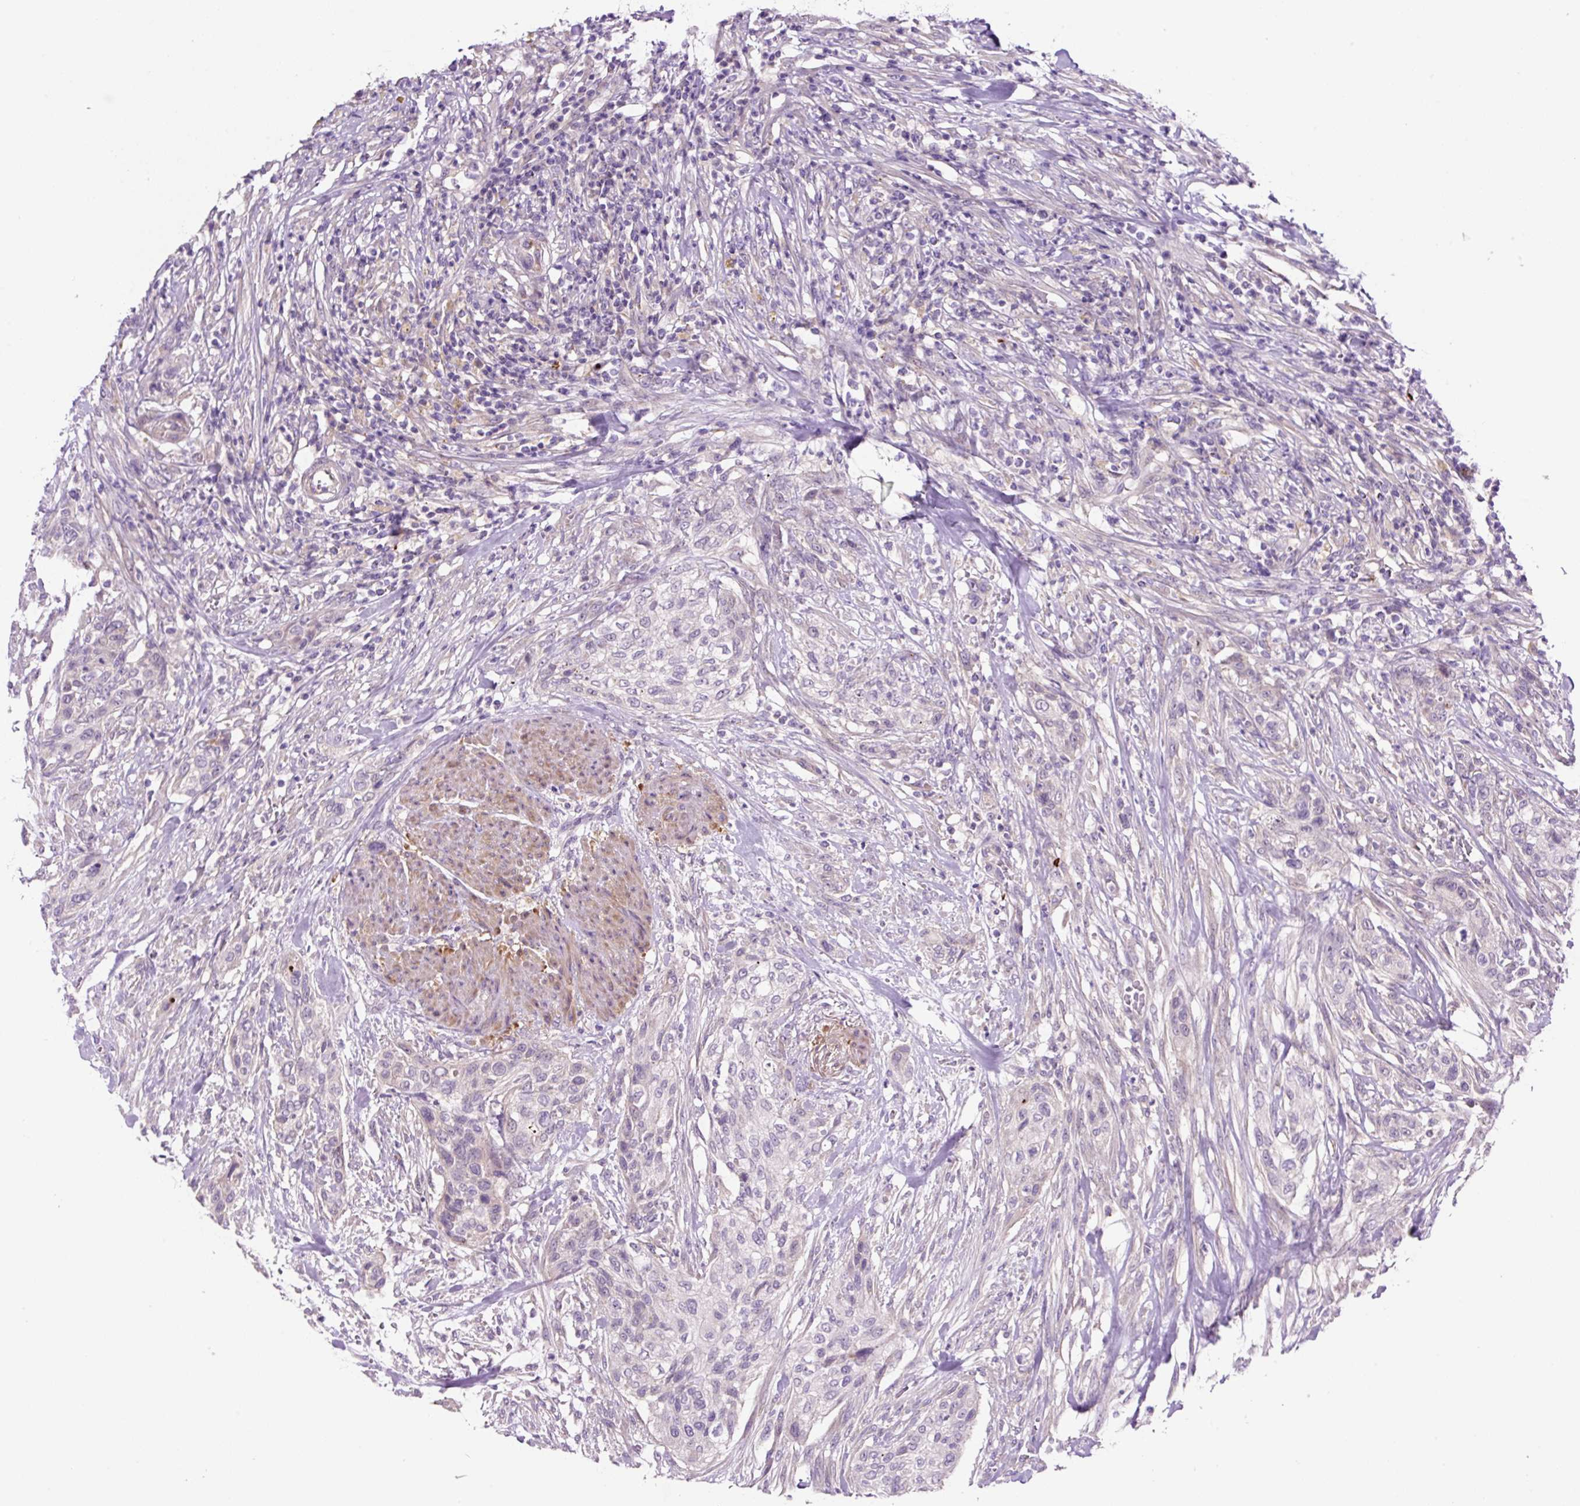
{"staining": {"intensity": "negative", "quantity": "none", "location": "none"}, "tissue": "urothelial cancer", "cell_type": "Tumor cells", "image_type": "cancer", "snomed": [{"axis": "morphology", "description": "Urothelial carcinoma, High grade"}, {"axis": "topography", "description": "Urinary bladder"}], "caption": "High magnification brightfield microscopy of urothelial cancer stained with DAB (3,3'-diaminobenzidine) (brown) and counterstained with hematoxylin (blue): tumor cells show no significant staining.", "gene": "OGDHL", "patient": {"sex": "male", "age": 35}}